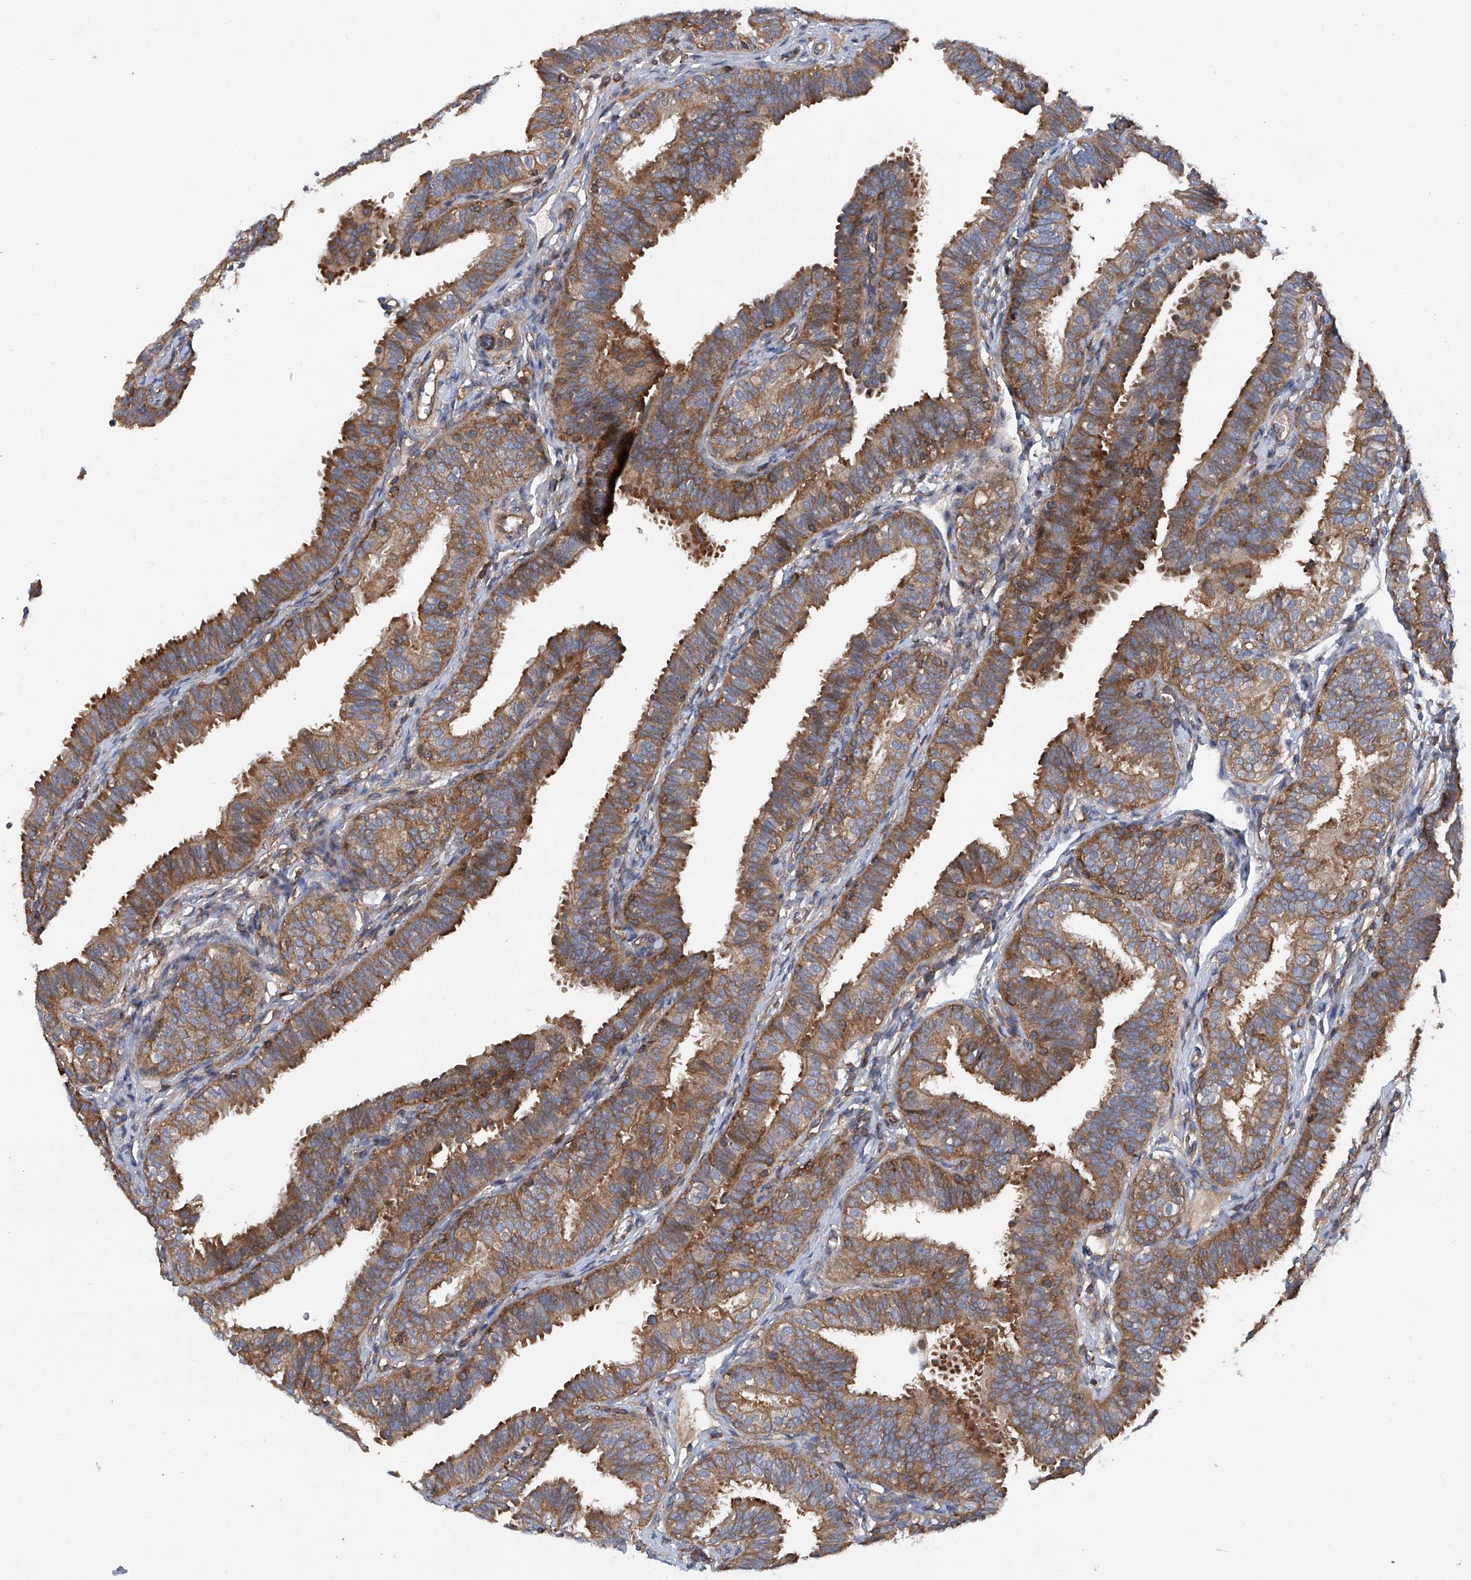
{"staining": {"intensity": "moderate", "quantity": ">75%", "location": "cytoplasmic/membranous"}, "tissue": "fallopian tube", "cell_type": "Glandular cells", "image_type": "normal", "snomed": [{"axis": "morphology", "description": "Normal tissue, NOS"}, {"axis": "topography", "description": "Fallopian tube"}], "caption": "This photomicrograph exhibits immunohistochemistry (IHC) staining of benign human fallopian tube, with medium moderate cytoplasmic/membranous staining in approximately >75% of glandular cells.", "gene": "SMAP1", "patient": {"sex": "female", "age": 35}}